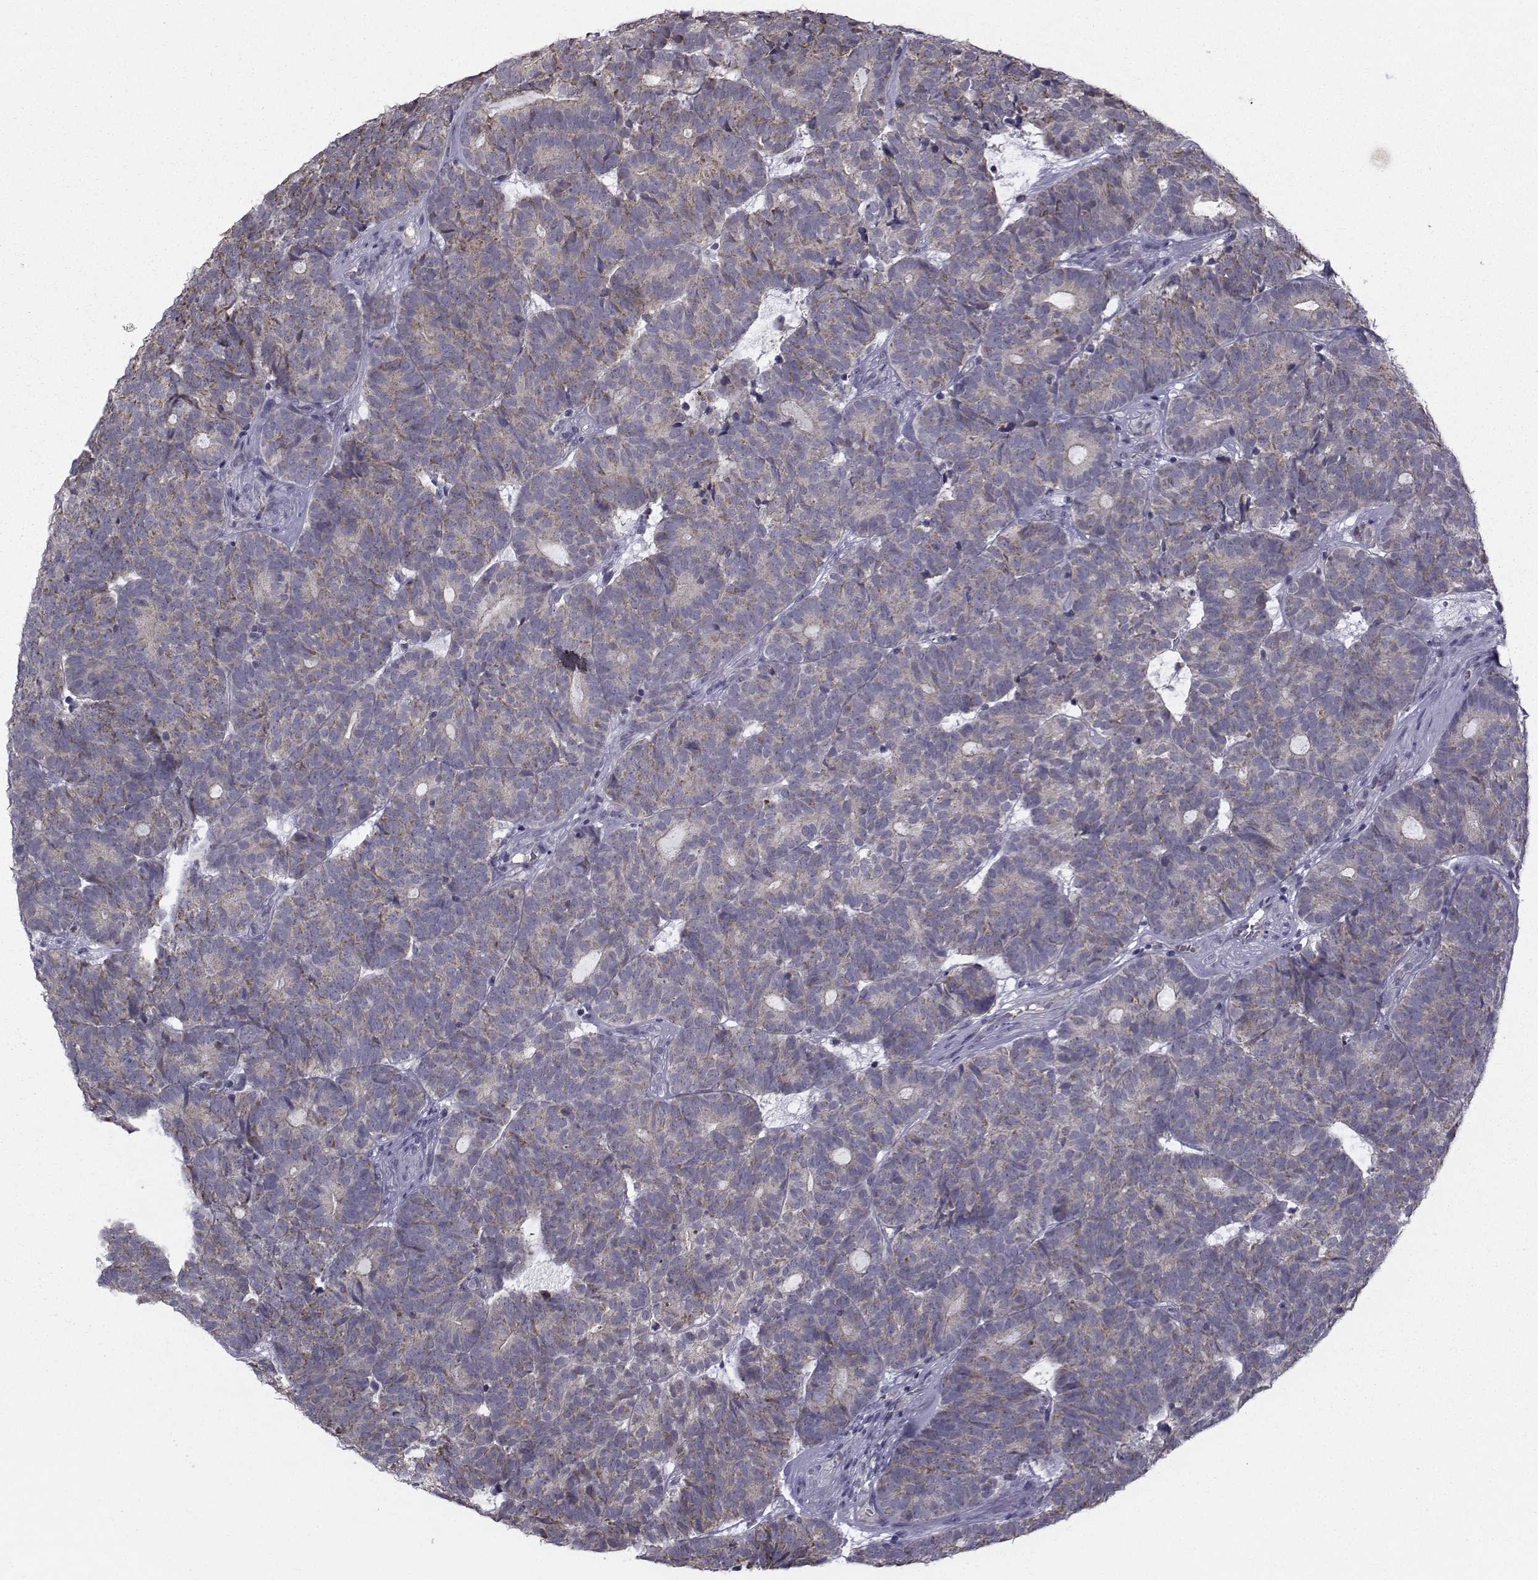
{"staining": {"intensity": "weak", "quantity": "25%-75%", "location": "cytoplasmic/membranous"}, "tissue": "head and neck cancer", "cell_type": "Tumor cells", "image_type": "cancer", "snomed": [{"axis": "morphology", "description": "Adenocarcinoma, NOS"}, {"axis": "topography", "description": "Head-Neck"}], "caption": "Tumor cells demonstrate low levels of weak cytoplasmic/membranous staining in approximately 25%-75% of cells in head and neck adenocarcinoma. The protein of interest is shown in brown color, while the nuclei are stained blue.", "gene": "ANGPT1", "patient": {"sex": "female", "age": 81}}